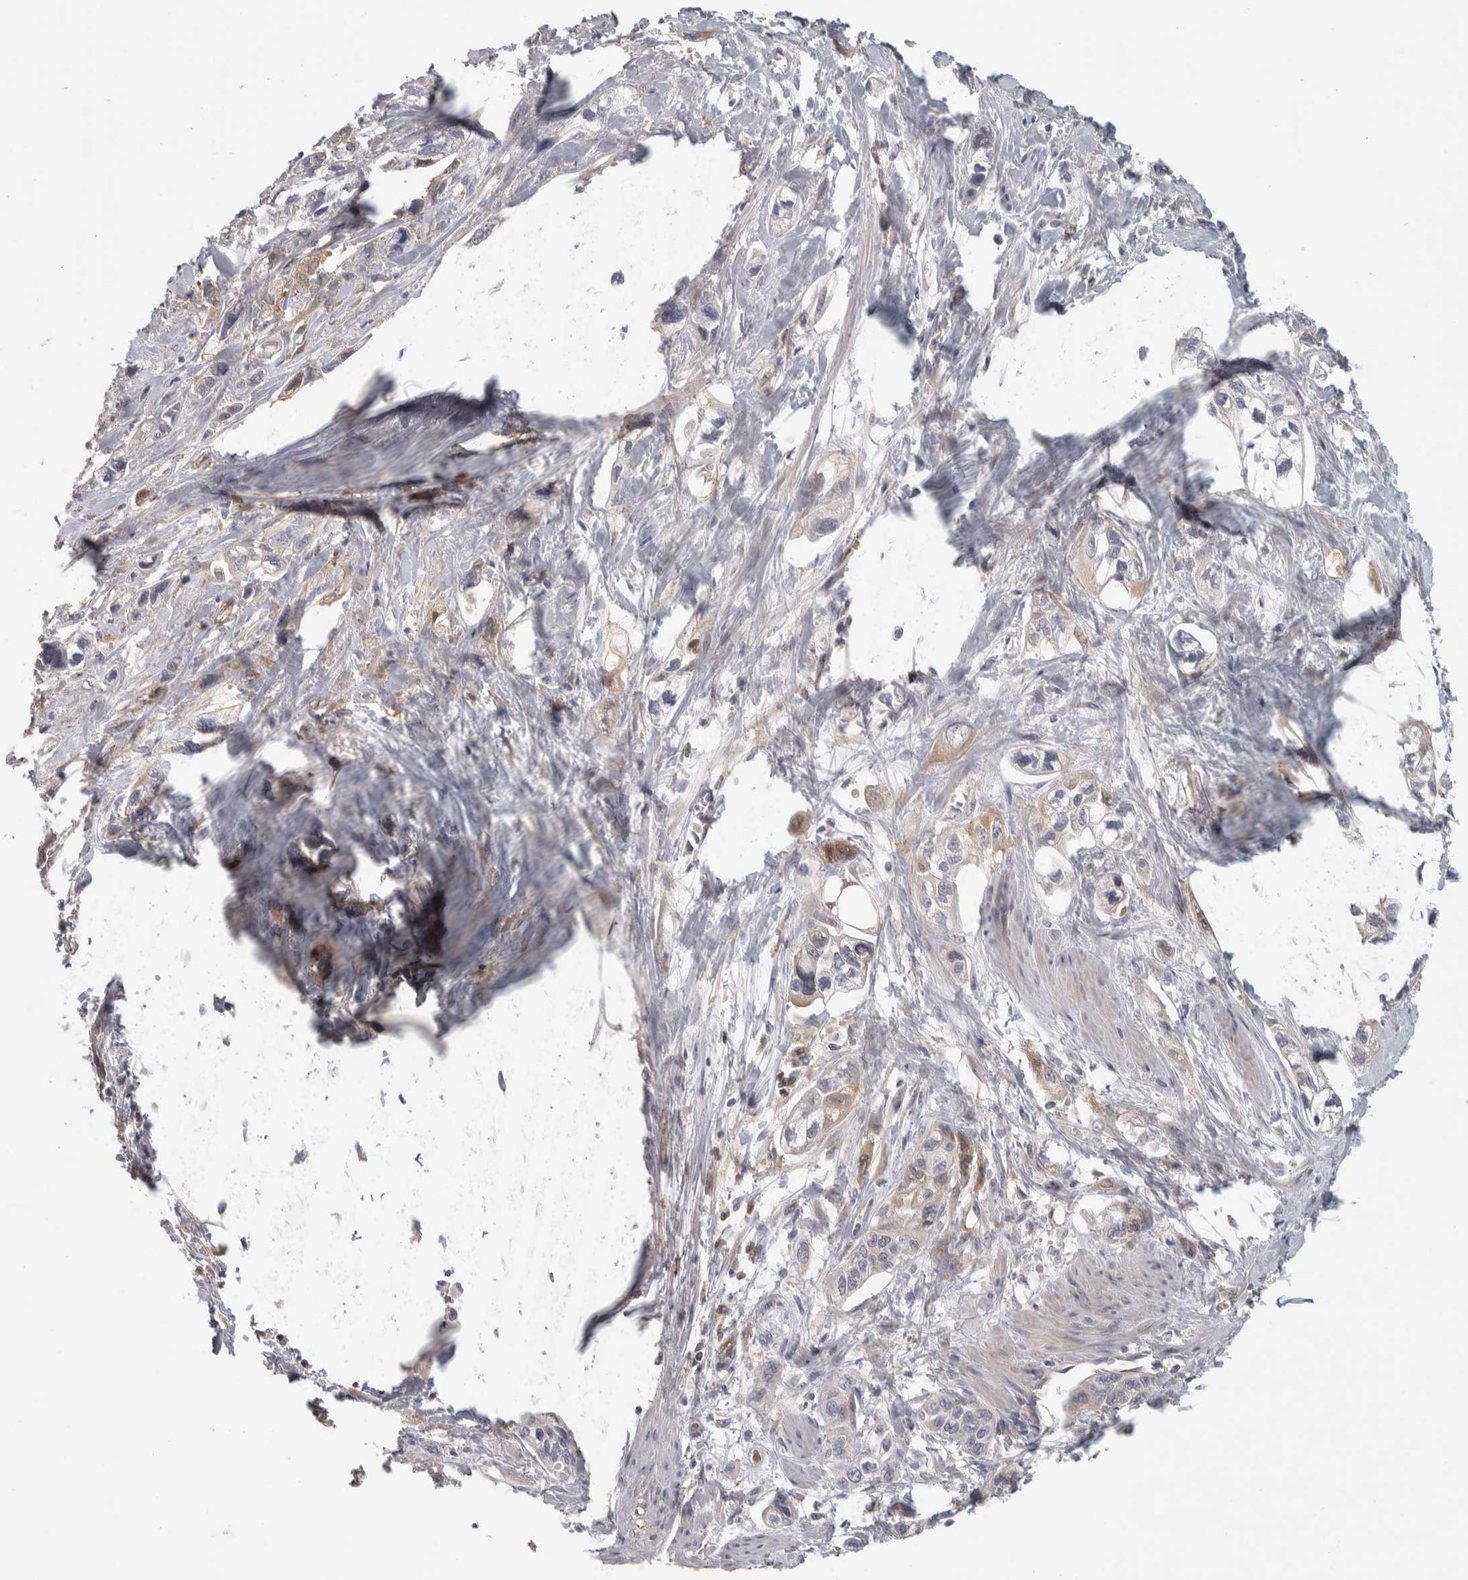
{"staining": {"intensity": "weak", "quantity": "<25%", "location": "cytoplasmic/membranous"}, "tissue": "pancreatic cancer", "cell_type": "Tumor cells", "image_type": "cancer", "snomed": [{"axis": "morphology", "description": "Adenocarcinoma, NOS"}, {"axis": "topography", "description": "Pancreas"}], "caption": "A high-resolution micrograph shows immunohistochemistry staining of pancreatic cancer, which demonstrates no significant staining in tumor cells.", "gene": "NFKB2", "patient": {"sex": "male", "age": 74}}